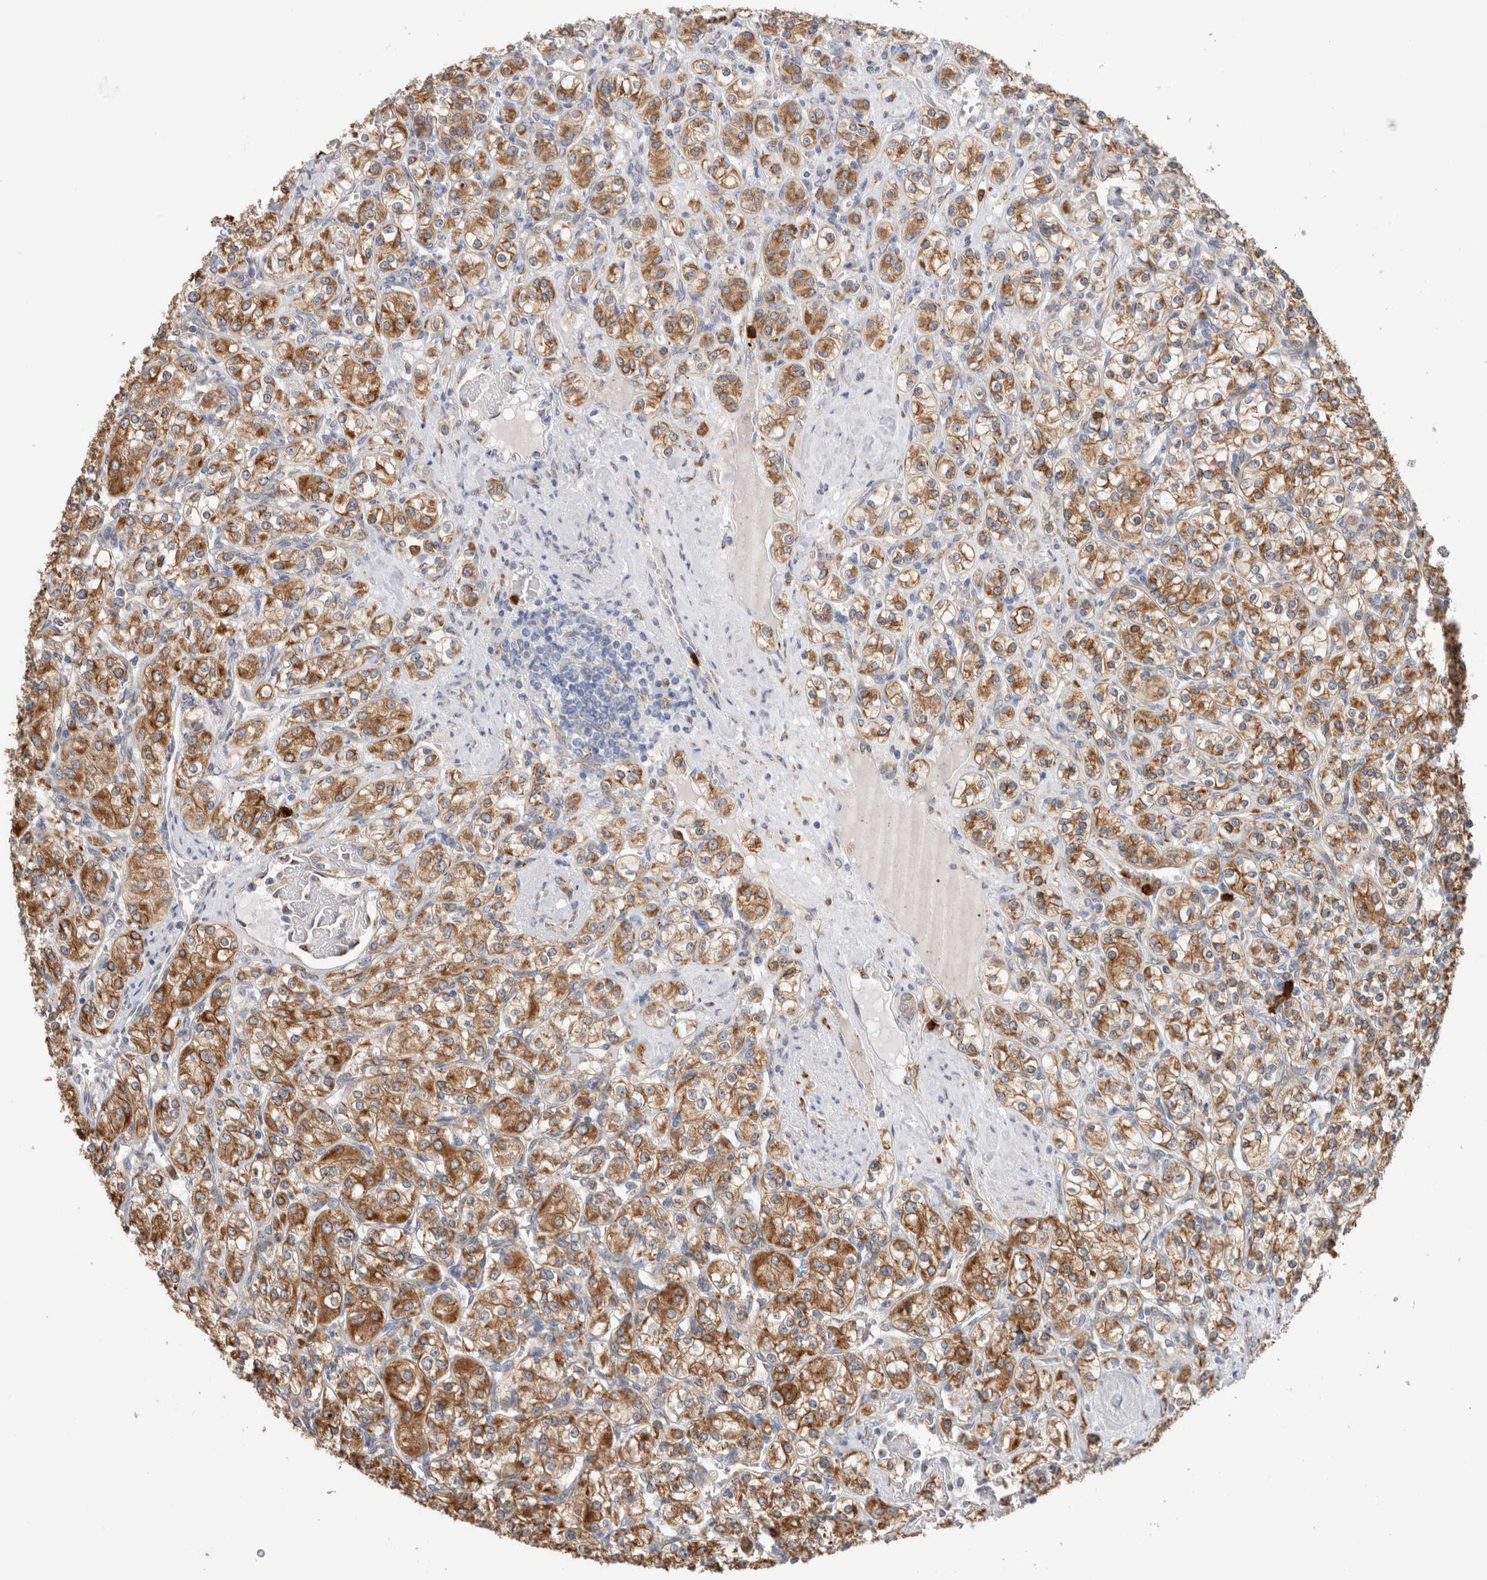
{"staining": {"intensity": "moderate", "quantity": ">75%", "location": "cytoplasmic/membranous"}, "tissue": "renal cancer", "cell_type": "Tumor cells", "image_type": "cancer", "snomed": [{"axis": "morphology", "description": "Adenocarcinoma, NOS"}, {"axis": "topography", "description": "Kidney"}], "caption": "Immunohistochemical staining of human renal cancer (adenocarcinoma) demonstrates medium levels of moderate cytoplasmic/membranous expression in approximately >75% of tumor cells. The staining was performed using DAB (3,3'-diaminobenzidine) to visualize the protein expression in brown, while the nuclei were stained in blue with hematoxylin (Magnification: 20x).", "gene": "P4HA1", "patient": {"sex": "male", "age": 77}}